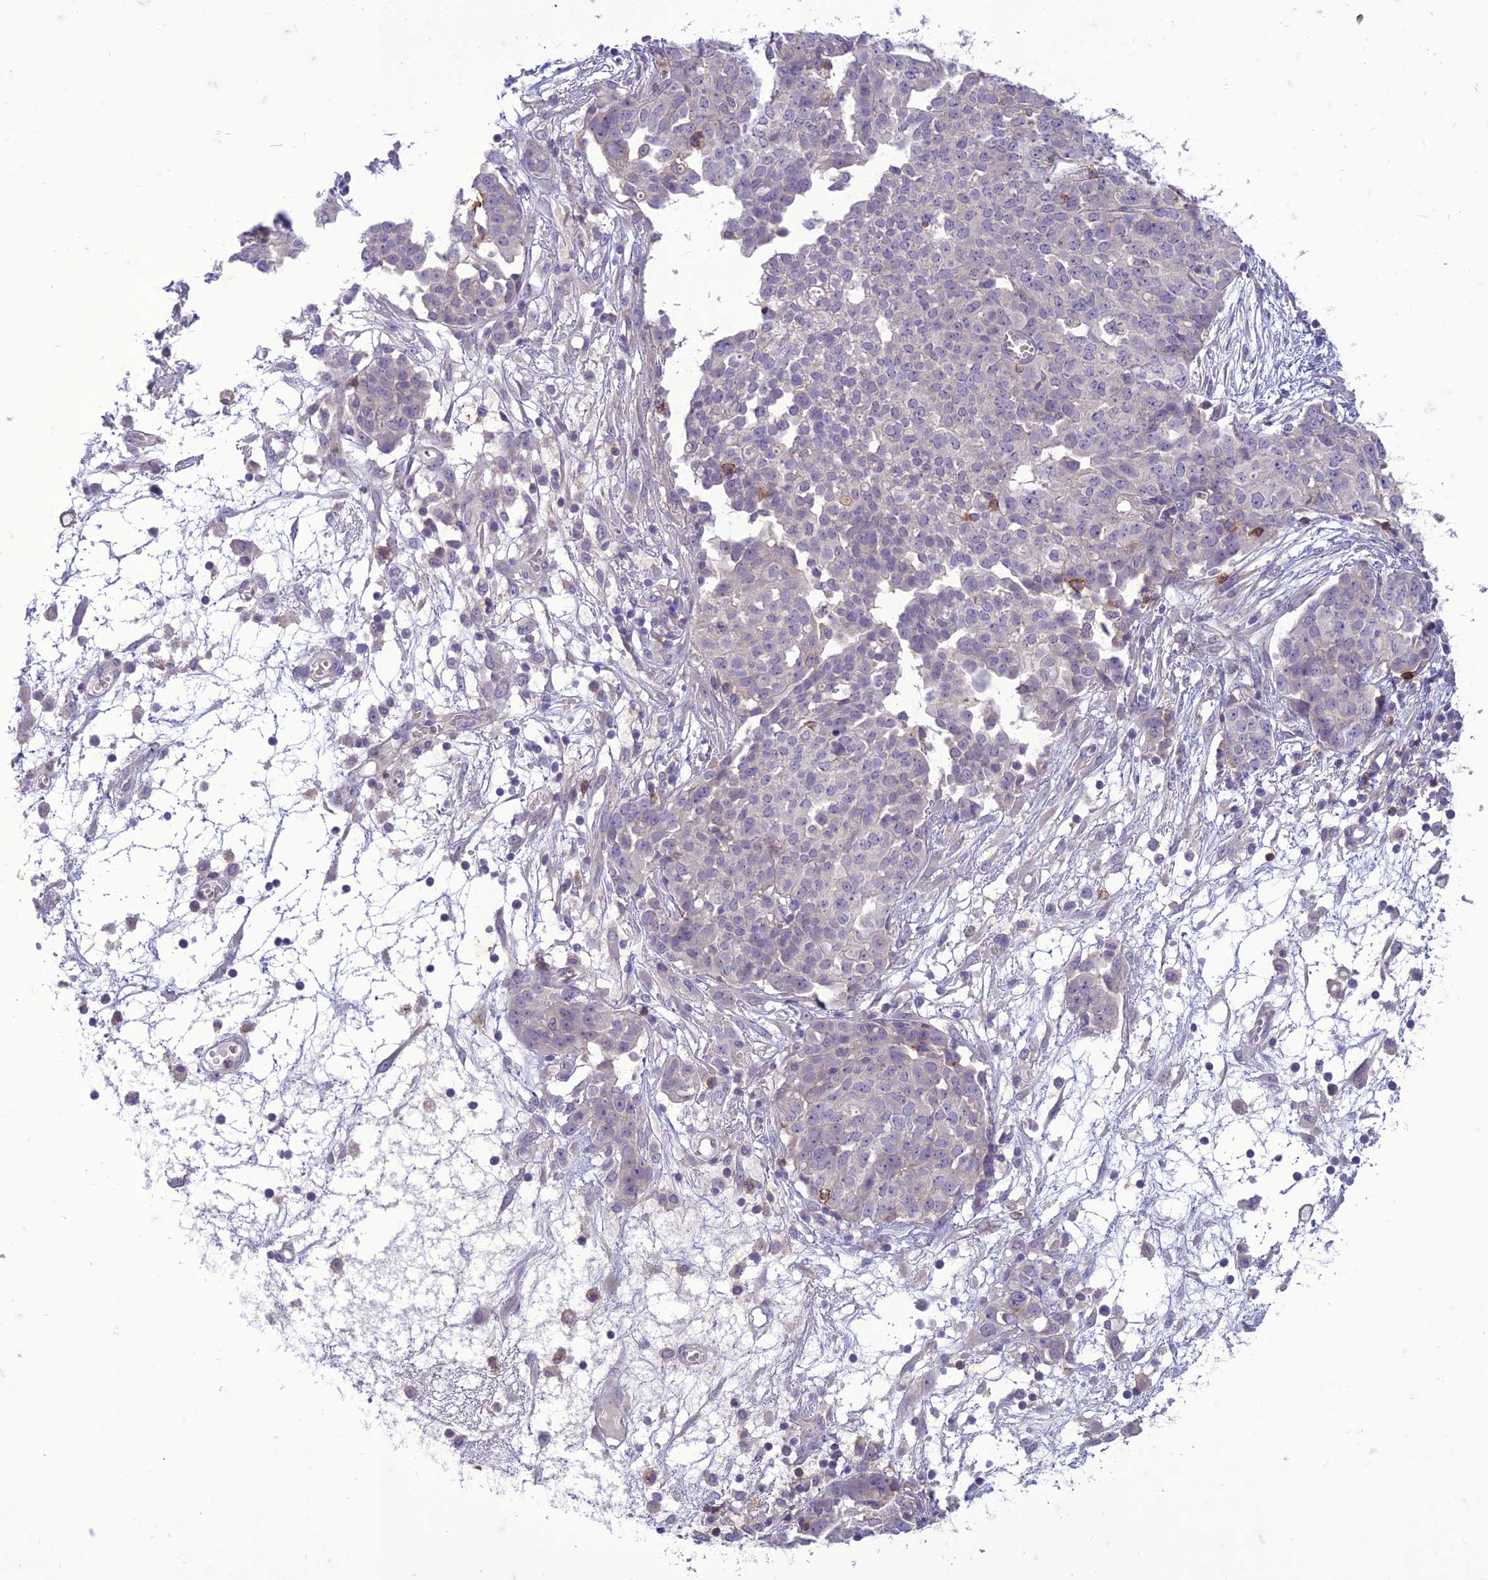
{"staining": {"intensity": "negative", "quantity": "none", "location": "none"}, "tissue": "ovarian cancer", "cell_type": "Tumor cells", "image_type": "cancer", "snomed": [{"axis": "morphology", "description": "Cystadenocarcinoma, serous, NOS"}, {"axis": "topography", "description": "Soft tissue"}, {"axis": "topography", "description": "Ovary"}], "caption": "There is no significant positivity in tumor cells of serous cystadenocarcinoma (ovarian). The staining was performed using DAB to visualize the protein expression in brown, while the nuclei were stained in blue with hematoxylin (Magnification: 20x).", "gene": "ITGAE", "patient": {"sex": "female", "age": 57}}